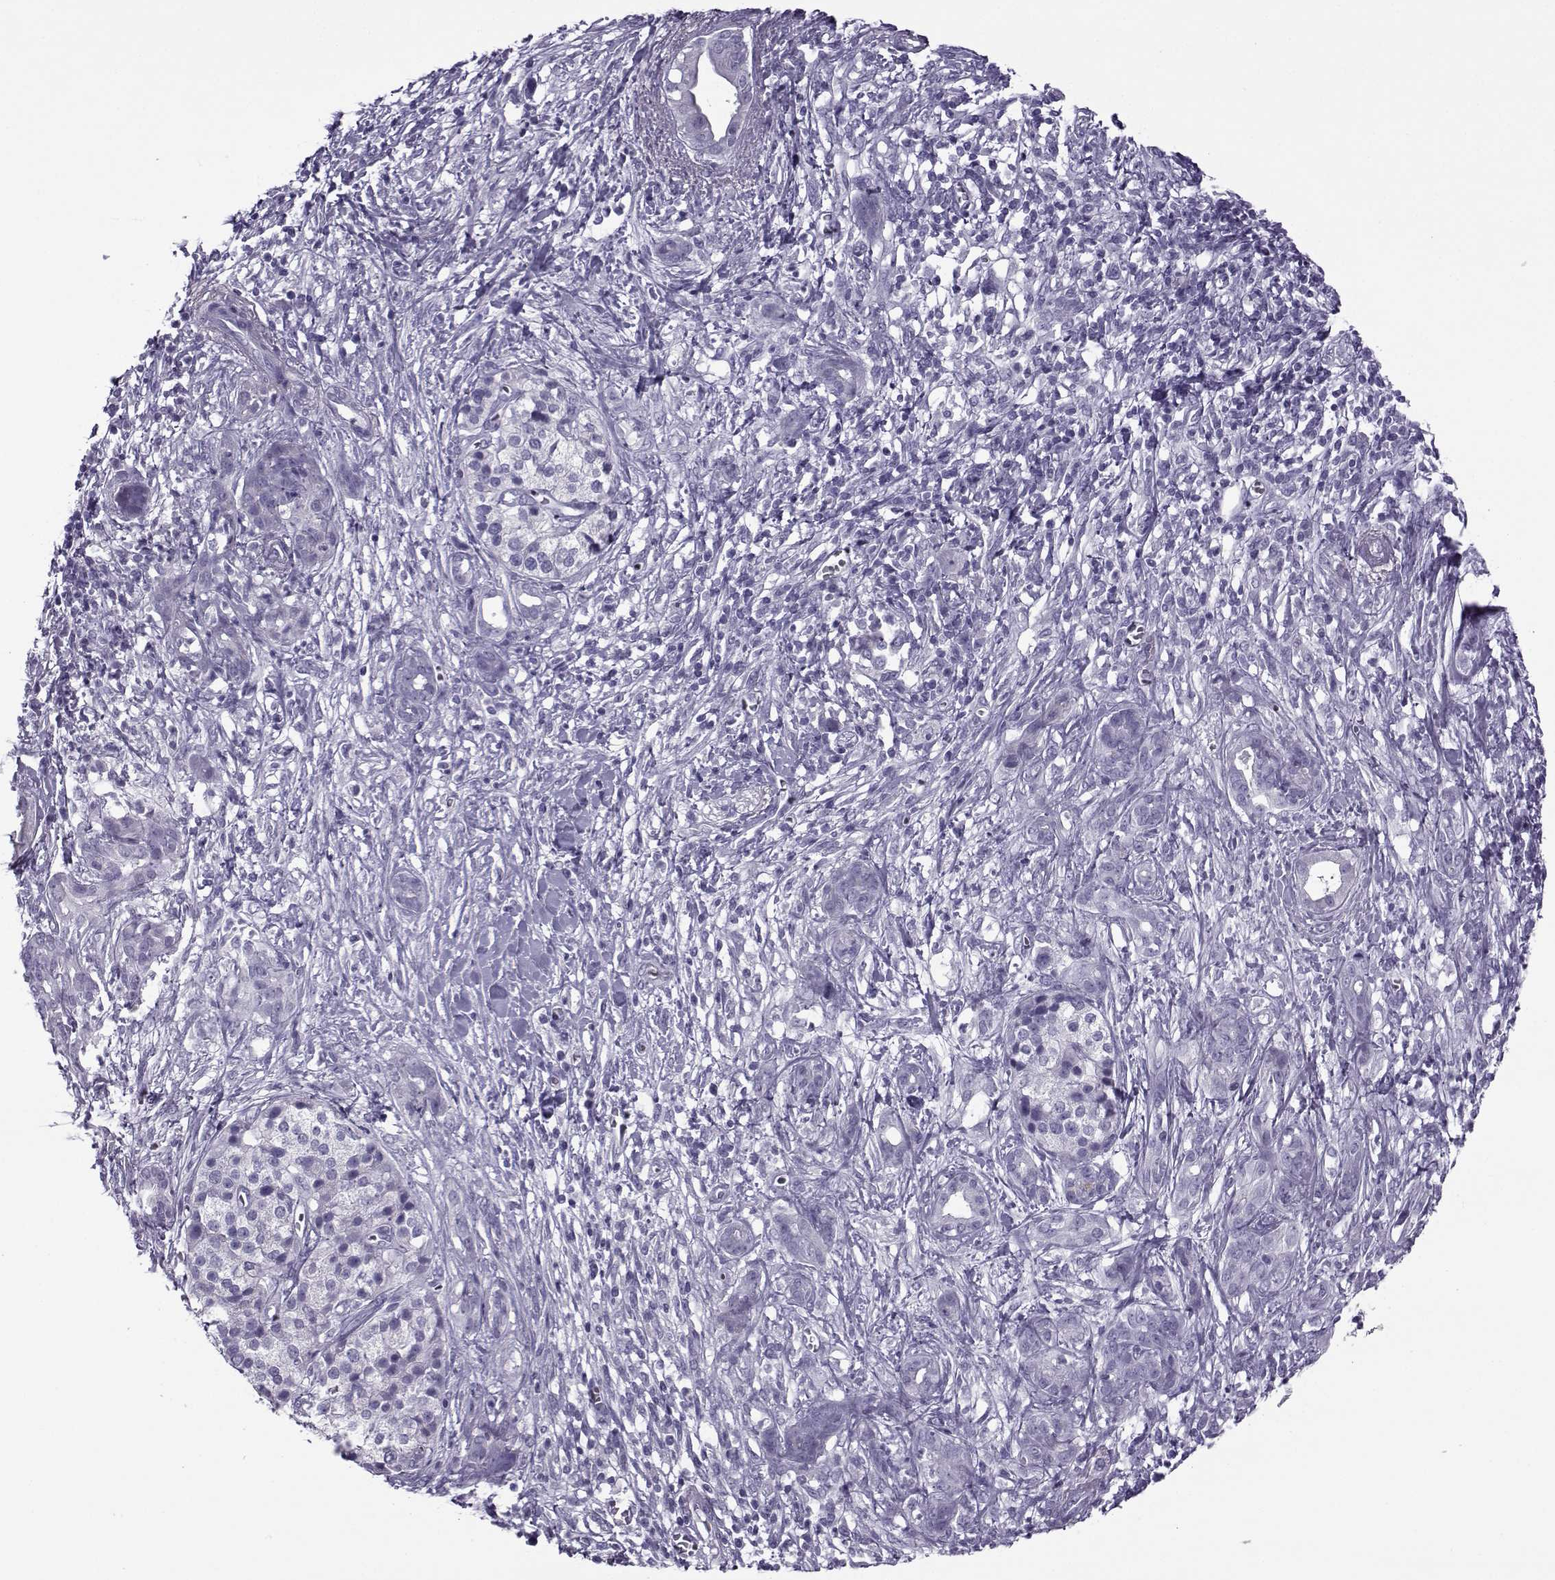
{"staining": {"intensity": "negative", "quantity": "none", "location": "none"}, "tissue": "pancreatic cancer", "cell_type": "Tumor cells", "image_type": "cancer", "snomed": [{"axis": "morphology", "description": "Adenocarcinoma, NOS"}, {"axis": "topography", "description": "Pancreas"}], "caption": "Pancreatic adenocarcinoma stained for a protein using immunohistochemistry reveals no positivity tumor cells.", "gene": "OIP5", "patient": {"sex": "male", "age": 61}}